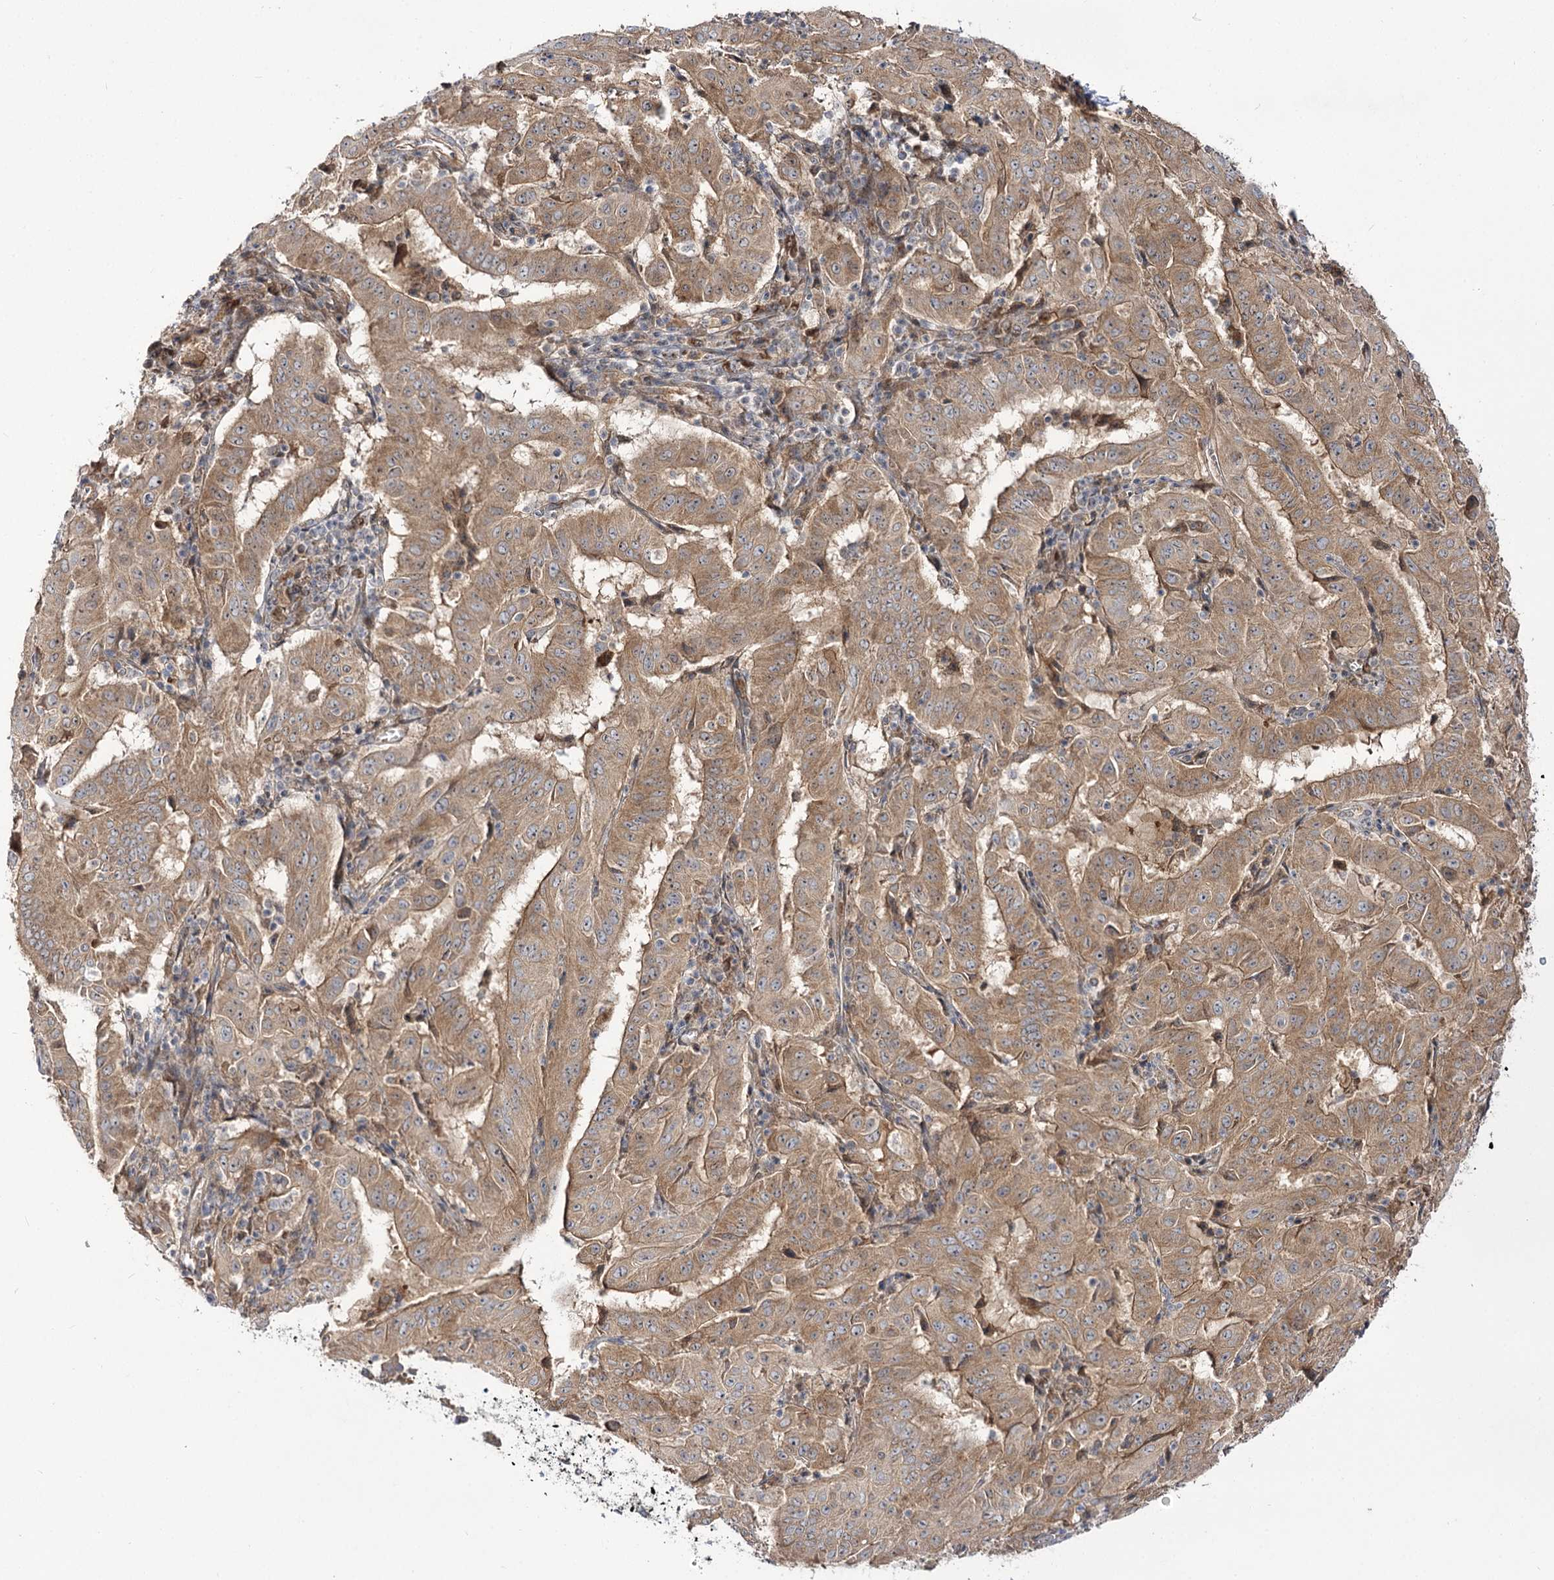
{"staining": {"intensity": "moderate", "quantity": ">75%", "location": "cytoplasmic/membranous"}, "tissue": "pancreatic cancer", "cell_type": "Tumor cells", "image_type": "cancer", "snomed": [{"axis": "morphology", "description": "Adenocarcinoma, NOS"}, {"axis": "topography", "description": "Pancreas"}], "caption": "A photomicrograph of human pancreatic adenocarcinoma stained for a protein exhibits moderate cytoplasmic/membranous brown staining in tumor cells.", "gene": "C11orf80", "patient": {"sex": "male", "age": 63}}